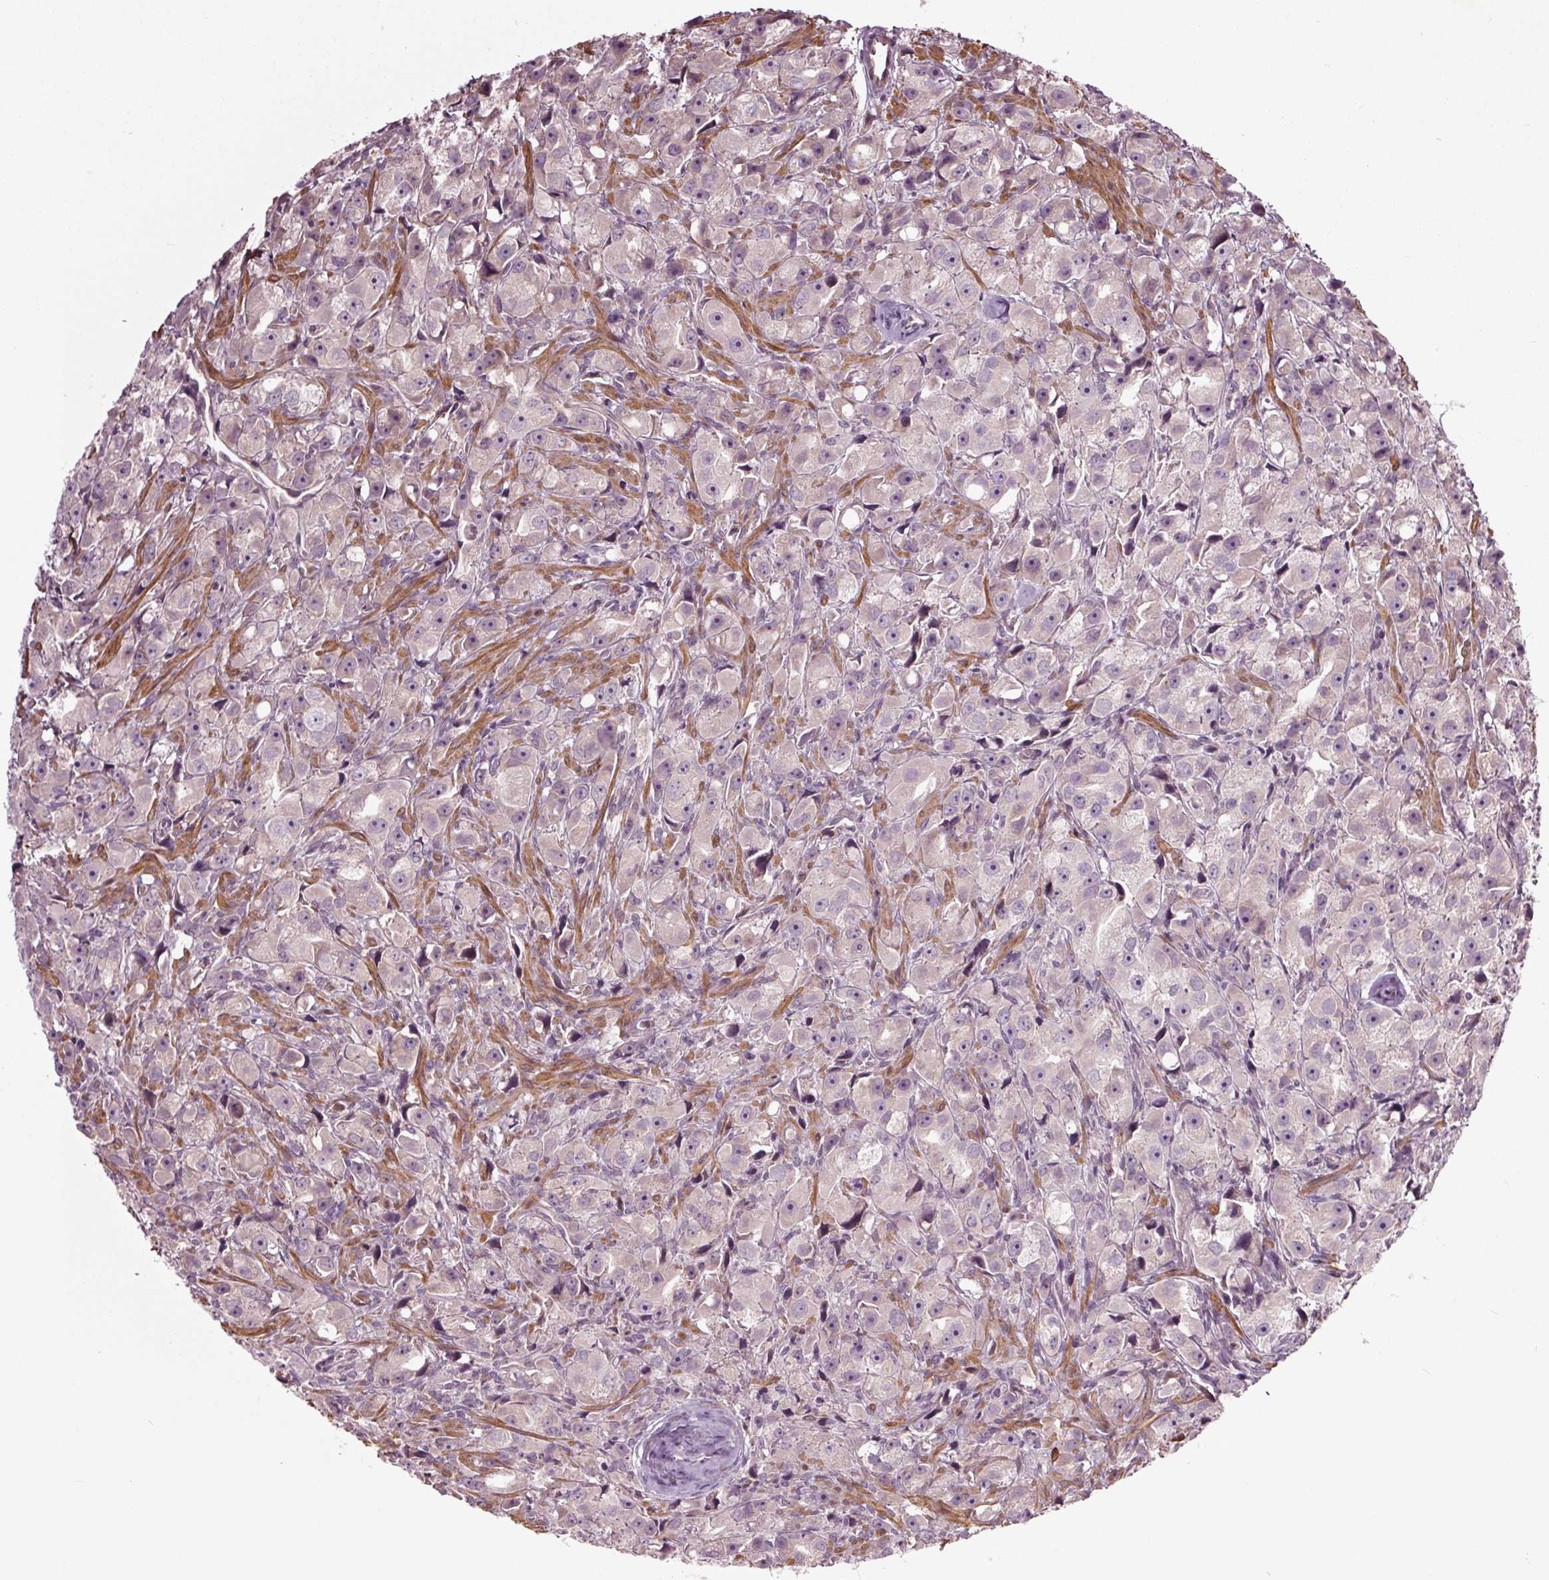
{"staining": {"intensity": "negative", "quantity": "none", "location": "none"}, "tissue": "prostate cancer", "cell_type": "Tumor cells", "image_type": "cancer", "snomed": [{"axis": "morphology", "description": "Adenocarcinoma, High grade"}, {"axis": "topography", "description": "Prostate"}], "caption": "Immunohistochemistry (IHC) photomicrograph of prostate high-grade adenocarcinoma stained for a protein (brown), which exhibits no positivity in tumor cells. (Stains: DAB (3,3'-diaminobenzidine) immunohistochemistry with hematoxylin counter stain, Microscopy: brightfield microscopy at high magnification).", "gene": "HAUS5", "patient": {"sex": "male", "age": 75}}